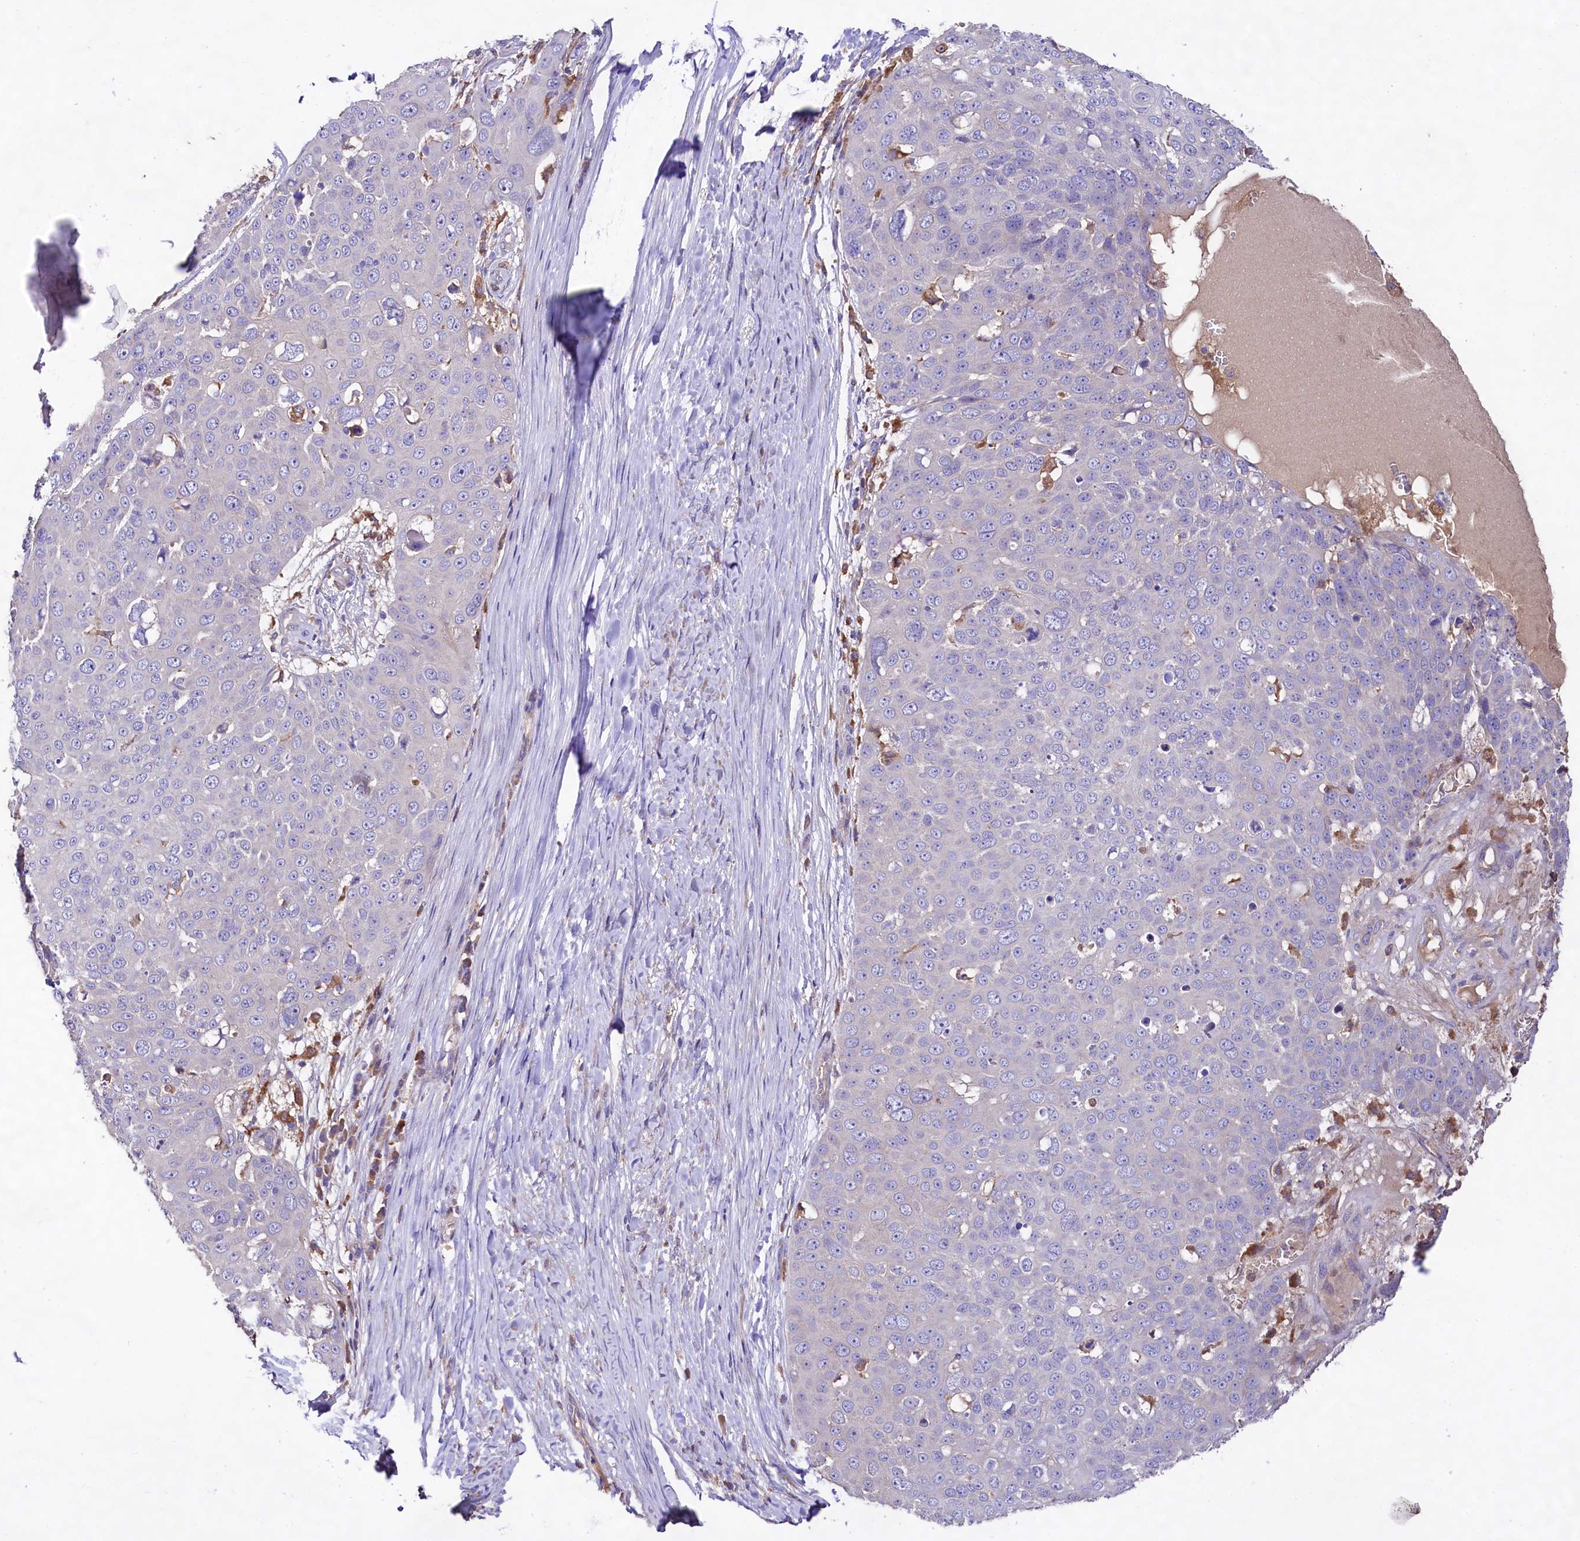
{"staining": {"intensity": "negative", "quantity": "none", "location": "none"}, "tissue": "skin cancer", "cell_type": "Tumor cells", "image_type": "cancer", "snomed": [{"axis": "morphology", "description": "Squamous cell carcinoma, NOS"}, {"axis": "topography", "description": "Skin"}], "caption": "Human squamous cell carcinoma (skin) stained for a protein using immunohistochemistry (IHC) displays no staining in tumor cells.", "gene": "DMXL2", "patient": {"sex": "male", "age": 71}}